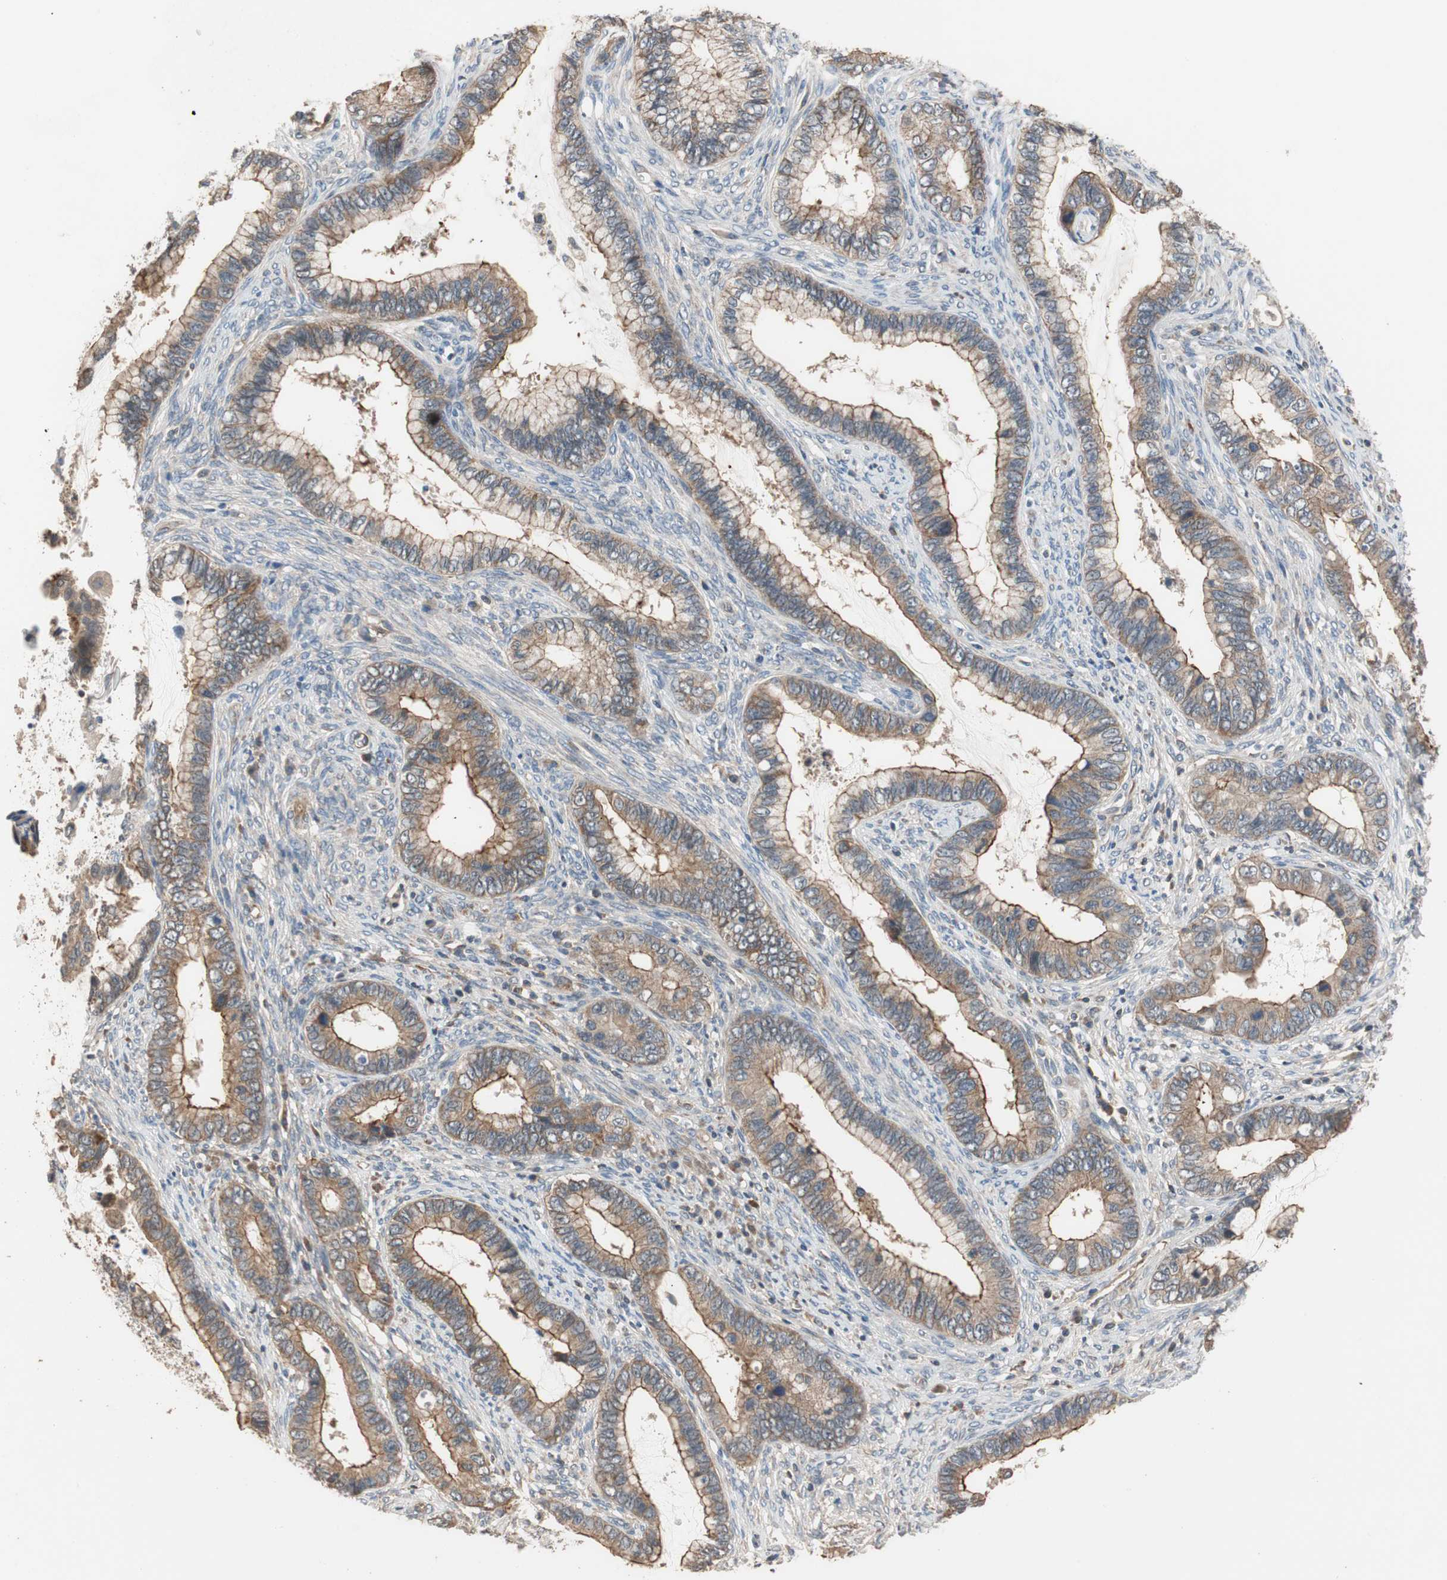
{"staining": {"intensity": "strong", "quantity": ">75%", "location": "cytoplasmic/membranous"}, "tissue": "cervical cancer", "cell_type": "Tumor cells", "image_type": "cancer", "snomed": [{"axis": "morphology", "description": "Adenocarcinoma, NOS"}, {"axis": "topography", "description": "Cervix"}], "caption": "The image demonstrates staining of cervical adenocarcinoma, revealing strong cytoplasmic/membranous protein expression (brown color) within tumor cells.", "gene": "MAP4K2", "patient": {"sex": "female", "age": 44}}